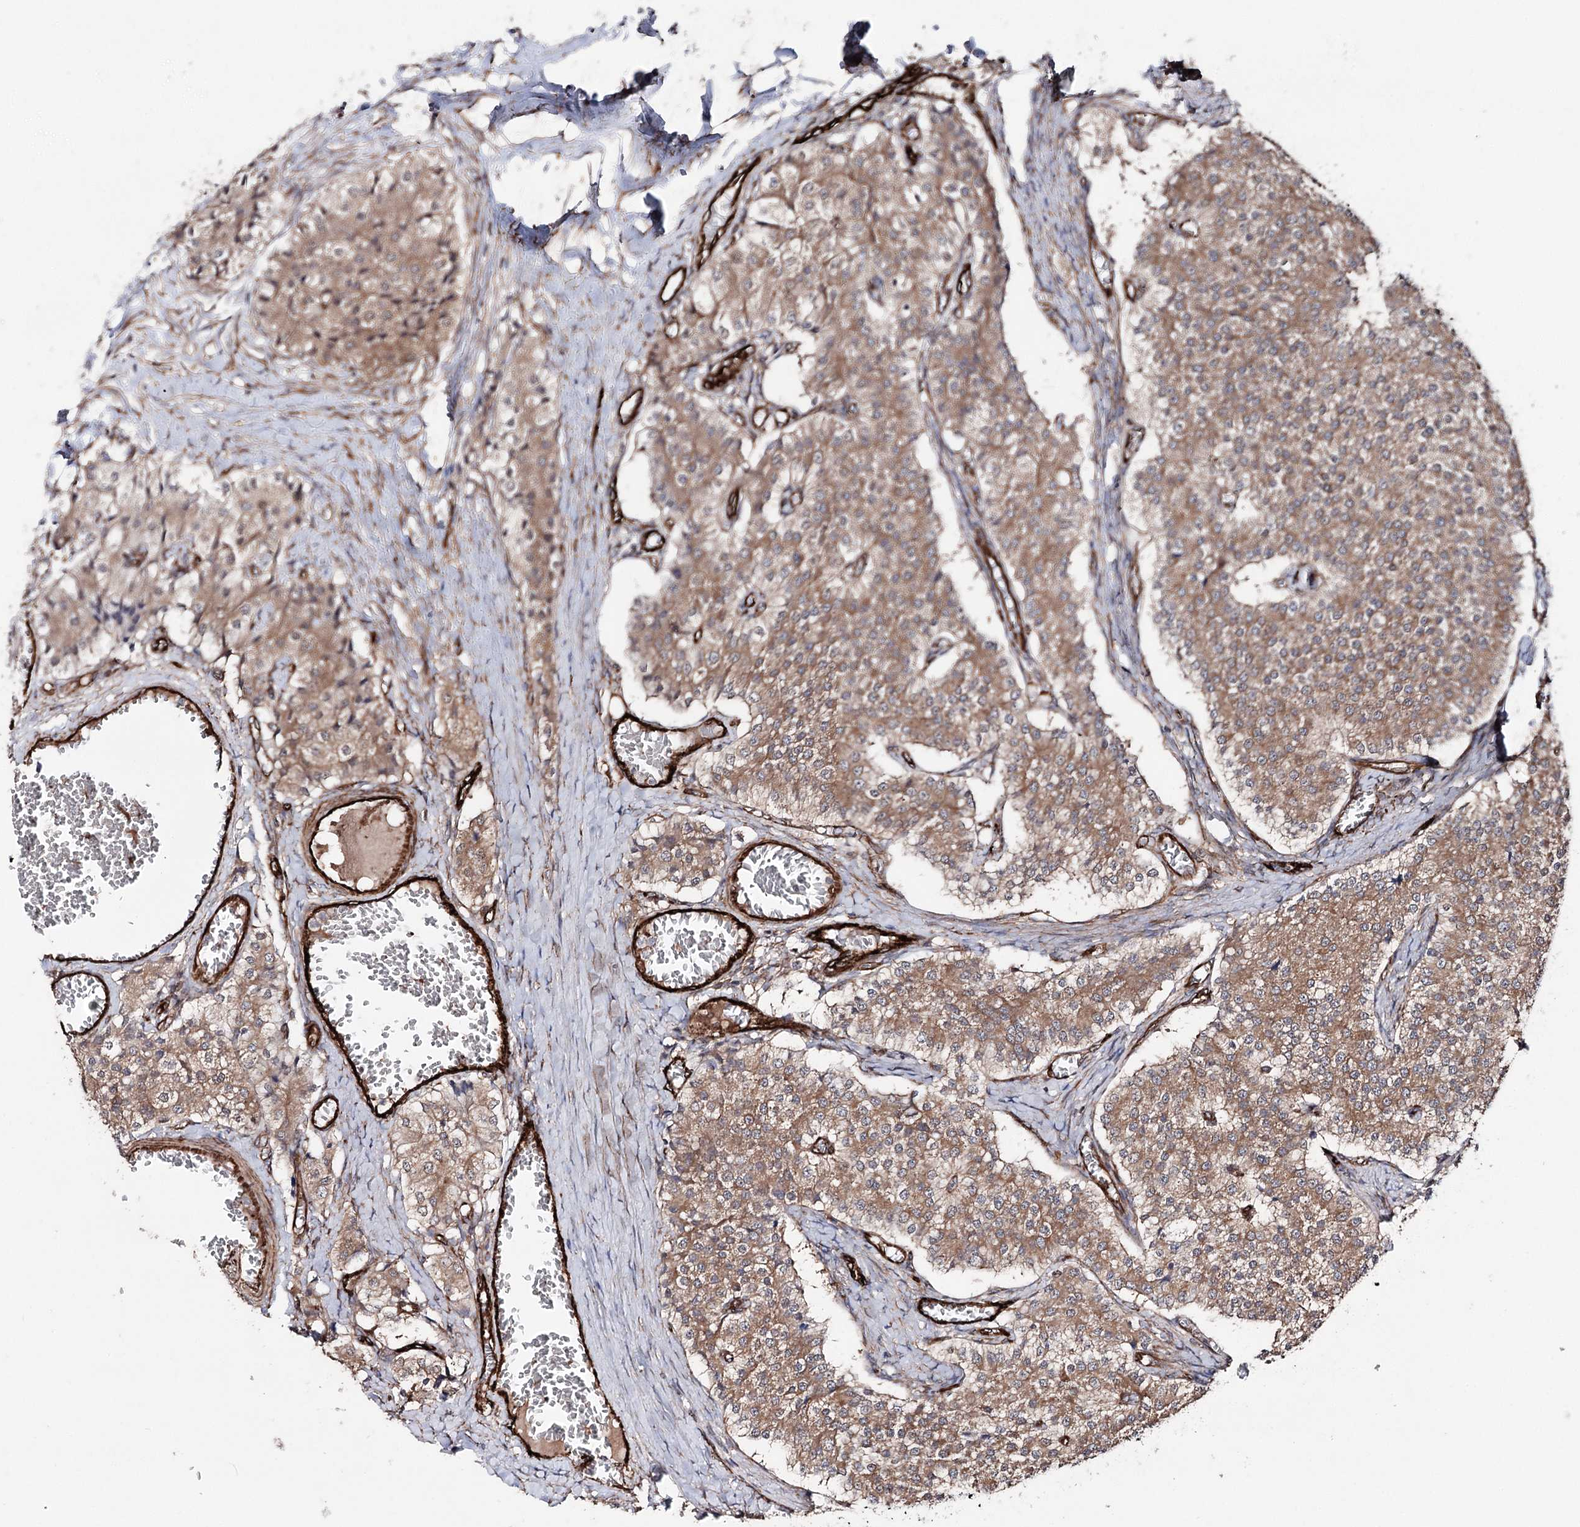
{"staining": {"intensity": "moderate", "quantity": ">75%", "location": "cytoplasmic/membranous"}, "tissue": "carcinoid", "cell_type": "Tumor cells", "image_type": "cancer", "snomed": [{"axis": "morphology", "description": "Carcinoid, malignant, NOS"}, {"axis": "topography", "description": "Colon"}], "caption": "Moderate cytoplasmic/membranous protein positivity is present in about >75% of tumor cells in carcinoid.", "gene": "MIB1", "patient": {"sex": "female", "age": 52}}